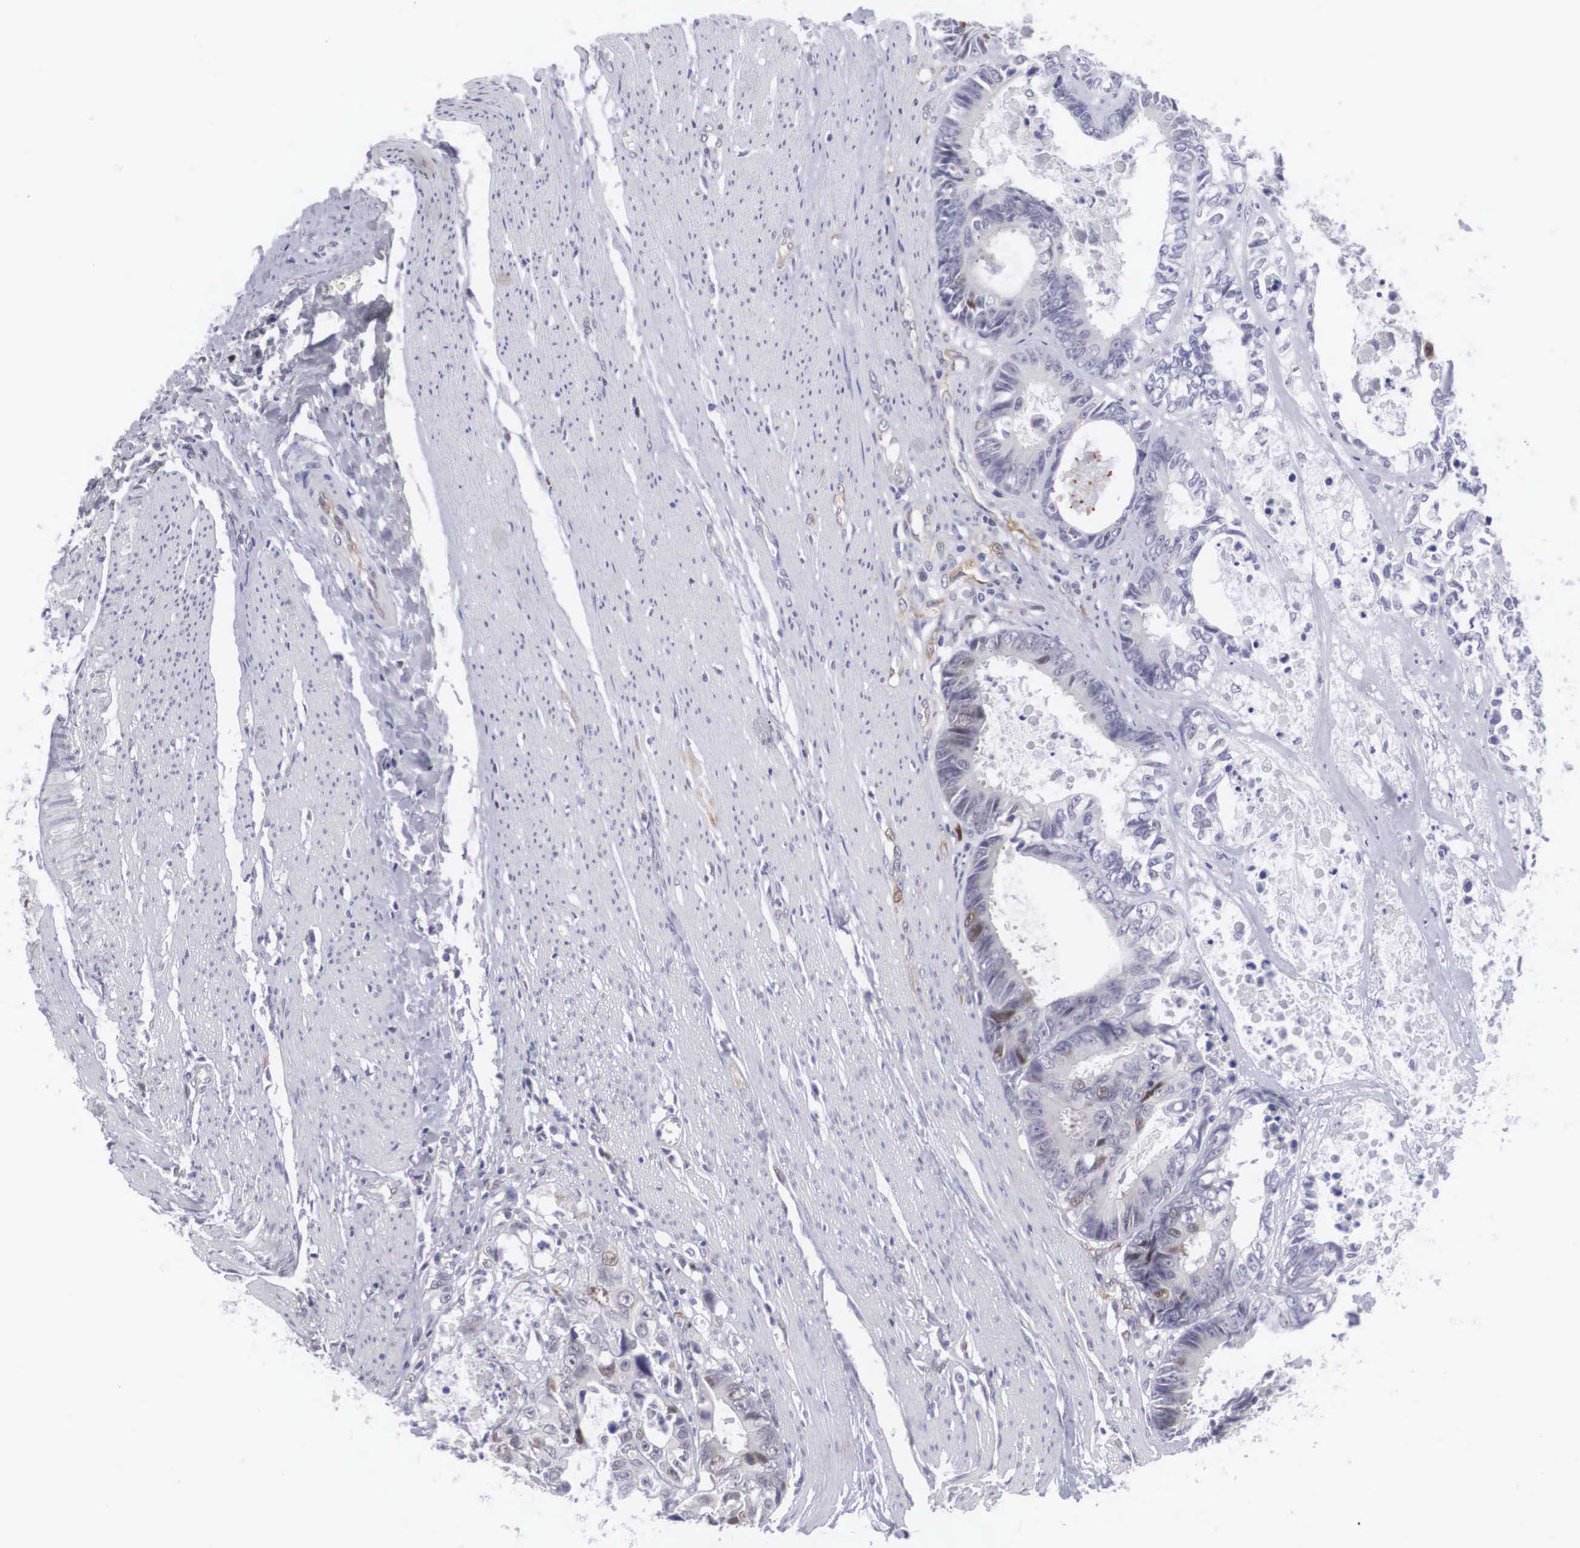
{"staining": {"intensity": "weak", "quantity": "<25%", "location": "nuclear"}, "tissue": "colorectal cancer", "cell_type": "Tumor cells", "image_type": "cancer", "snomed": [{"axis": "morphology", "description": "Adenocarcinoma, NOS"}, {"axis": "topography", "description": "Rectum"}], "caption": "DAB immunohistochemical staining of human colorectal cancer displays no significant expression in tumor cells. The staining was performed using DAB to visualize the protein expression in brown, while the nuclei were stained in blue with hematoxylin (Magnification: 20x).", "gene": "MAST4", "patient": {"sex": "female", "age": 98}}